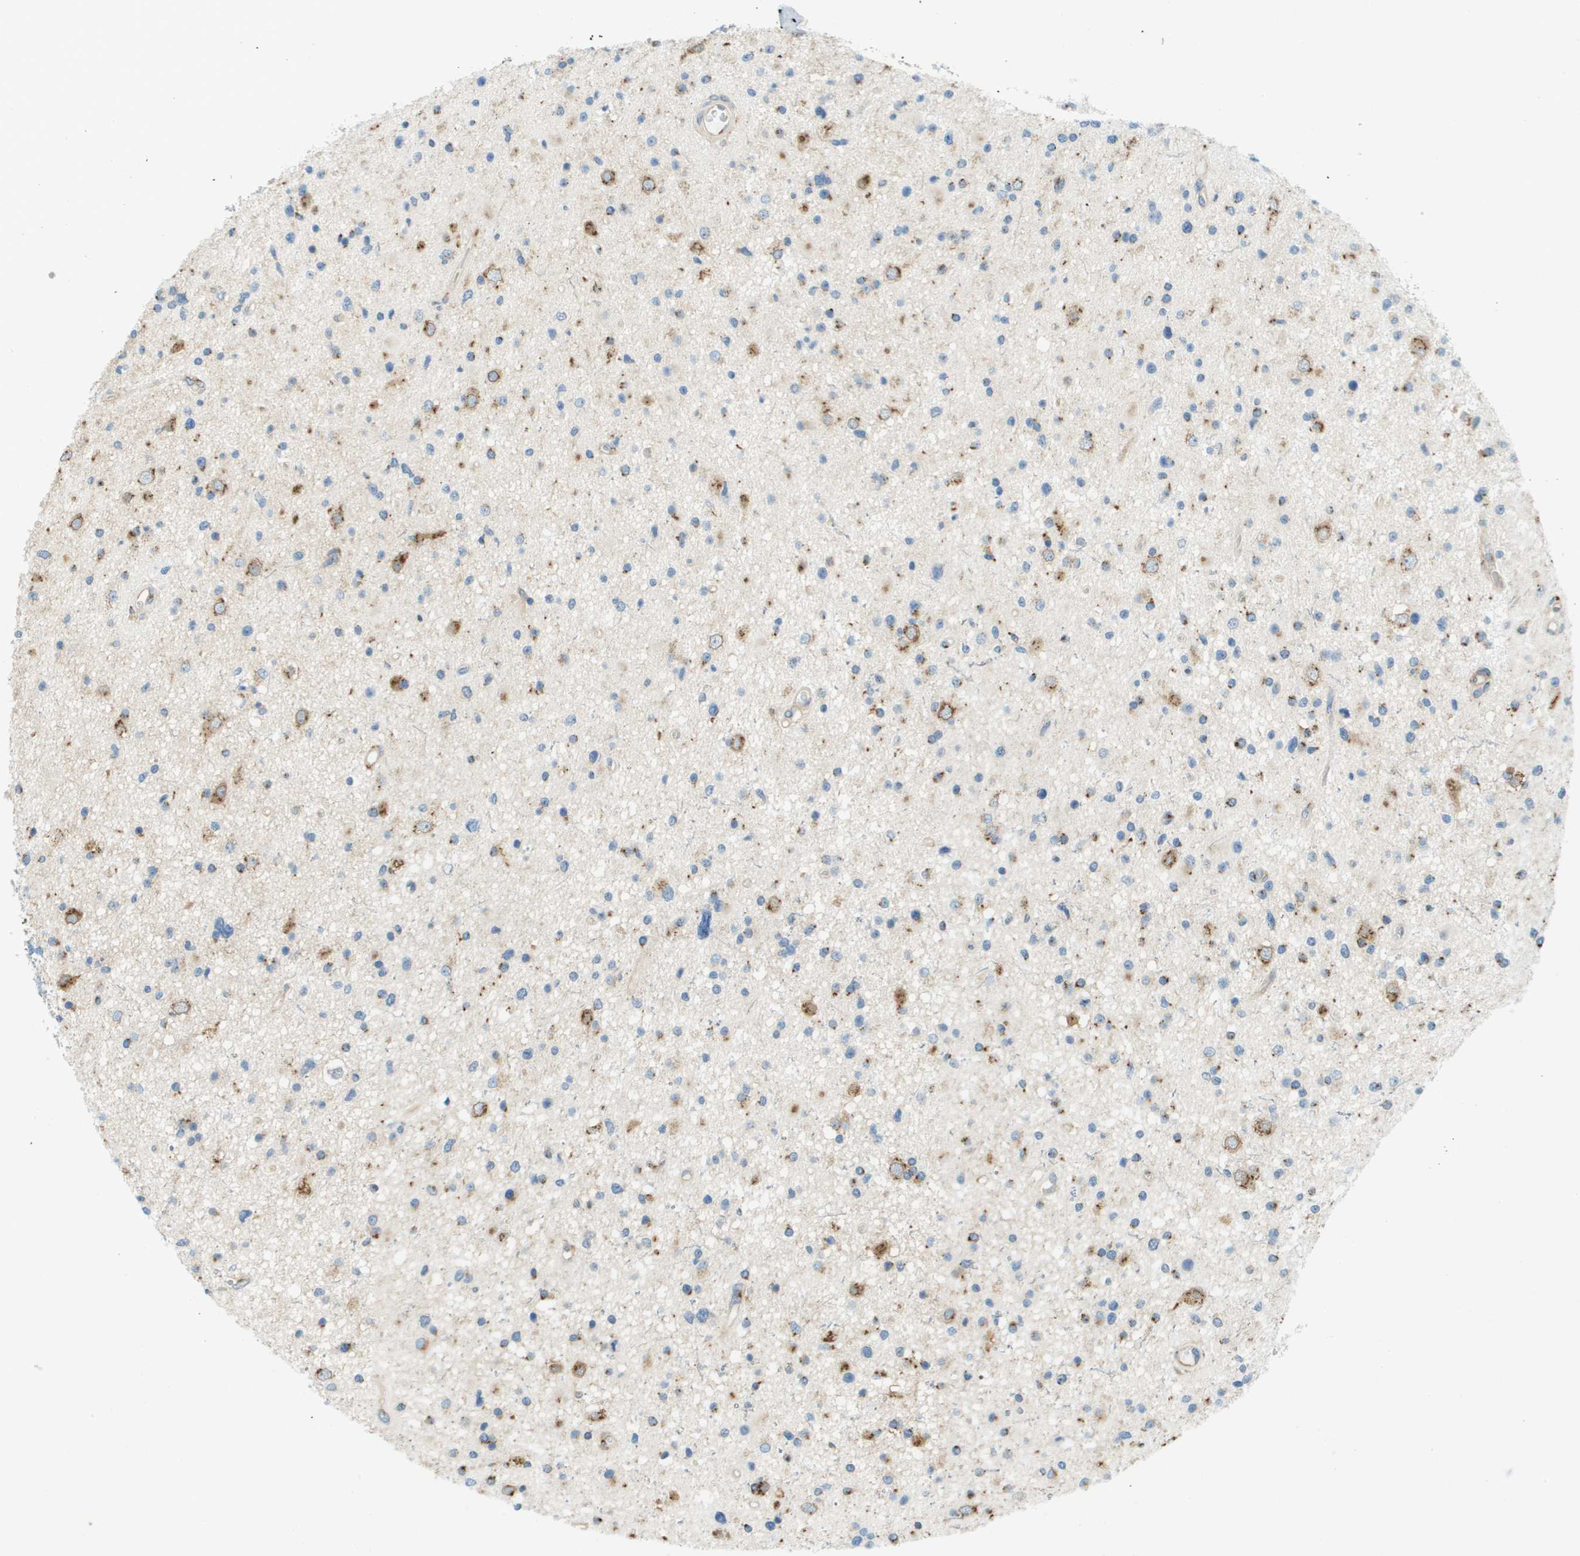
{"staining": {"intensity": "moderate", "quantity": "<25%", "location": "cytoplasmic/membranous"}, "tissue": "glioma", "cell_type": "Tumor cells", "image_type": "cancer", "snomed": [{"axis": "morphology", "description": "Glioma, malignant, High grade"}, {"axis": "topography", "description": "Brain"}], "caption": "IHC (DAB (3,3'-diaminobenzidine)) staining of high-grade glioma (malignant) displays moderate cytoplasmic/membranous protein staining in about <25% of tumor cells. The protein is shown in brown color, while the nuclei are stained blue.", "gene": "ACBD3", "patient": {"sex": "male", "age": 33}}